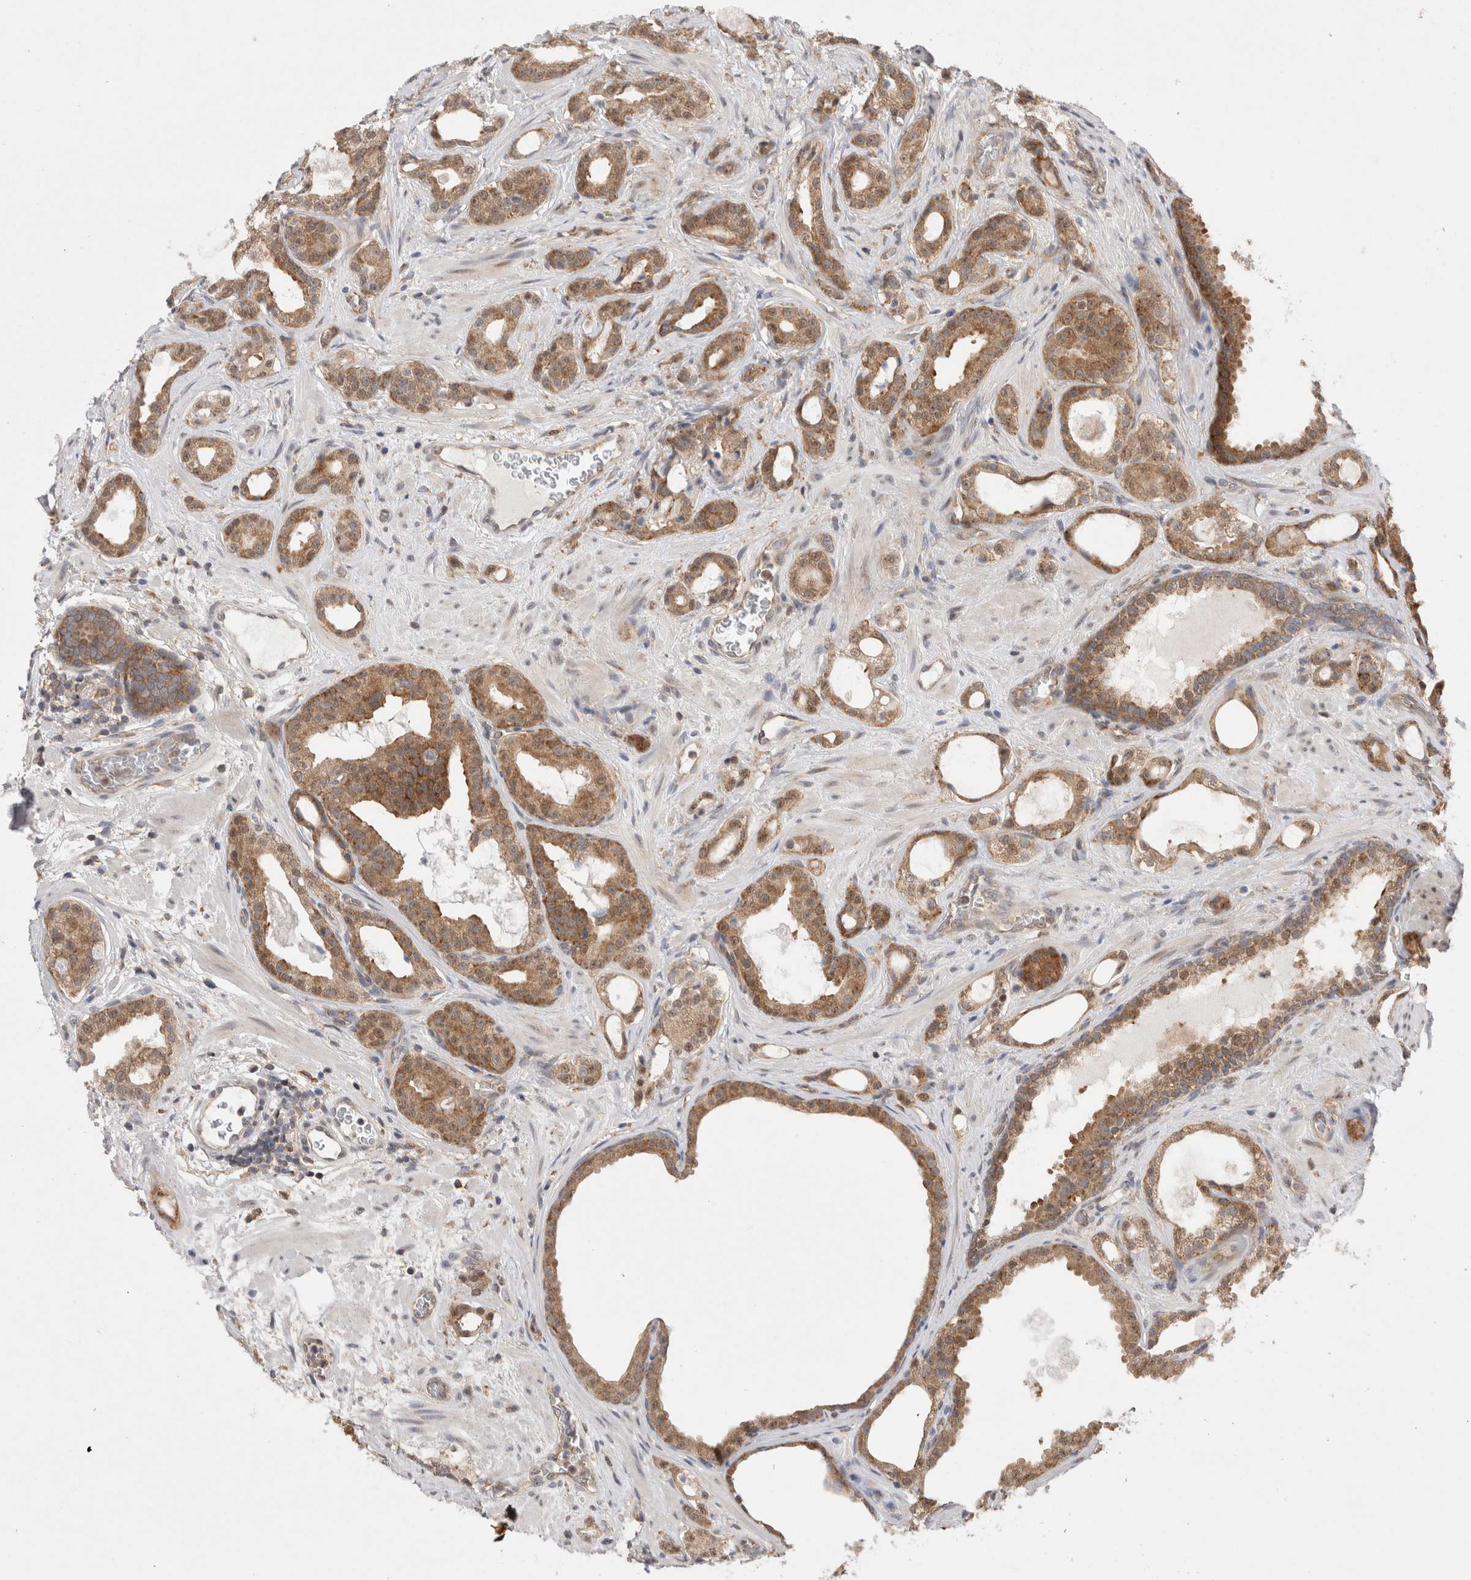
{"staining": {"intensity": "moderate", "quantity": ">75%", "location": "cytoplasmic/membranous"}, "tissue": "prostate cancer", "cell_type": "Tumor cells", "image_type": "cancer", "snomed": [{"axis": "morphology", "description": "Adenocarcinoma, High grade"}, {"axis": "topography", "description": "Prostate"}], "caption": "IHC micrograph of neoplastic tissue: prostate cancer stained using IHC reveals medium levels of moderate protein expression localized specifically in the cytoplasmic/membranous of tumor cells, appearing as a cytoplasmic/membranous brown color.", "gene": "WIPF2", "patient": {"sex": "male", "age": 60}}